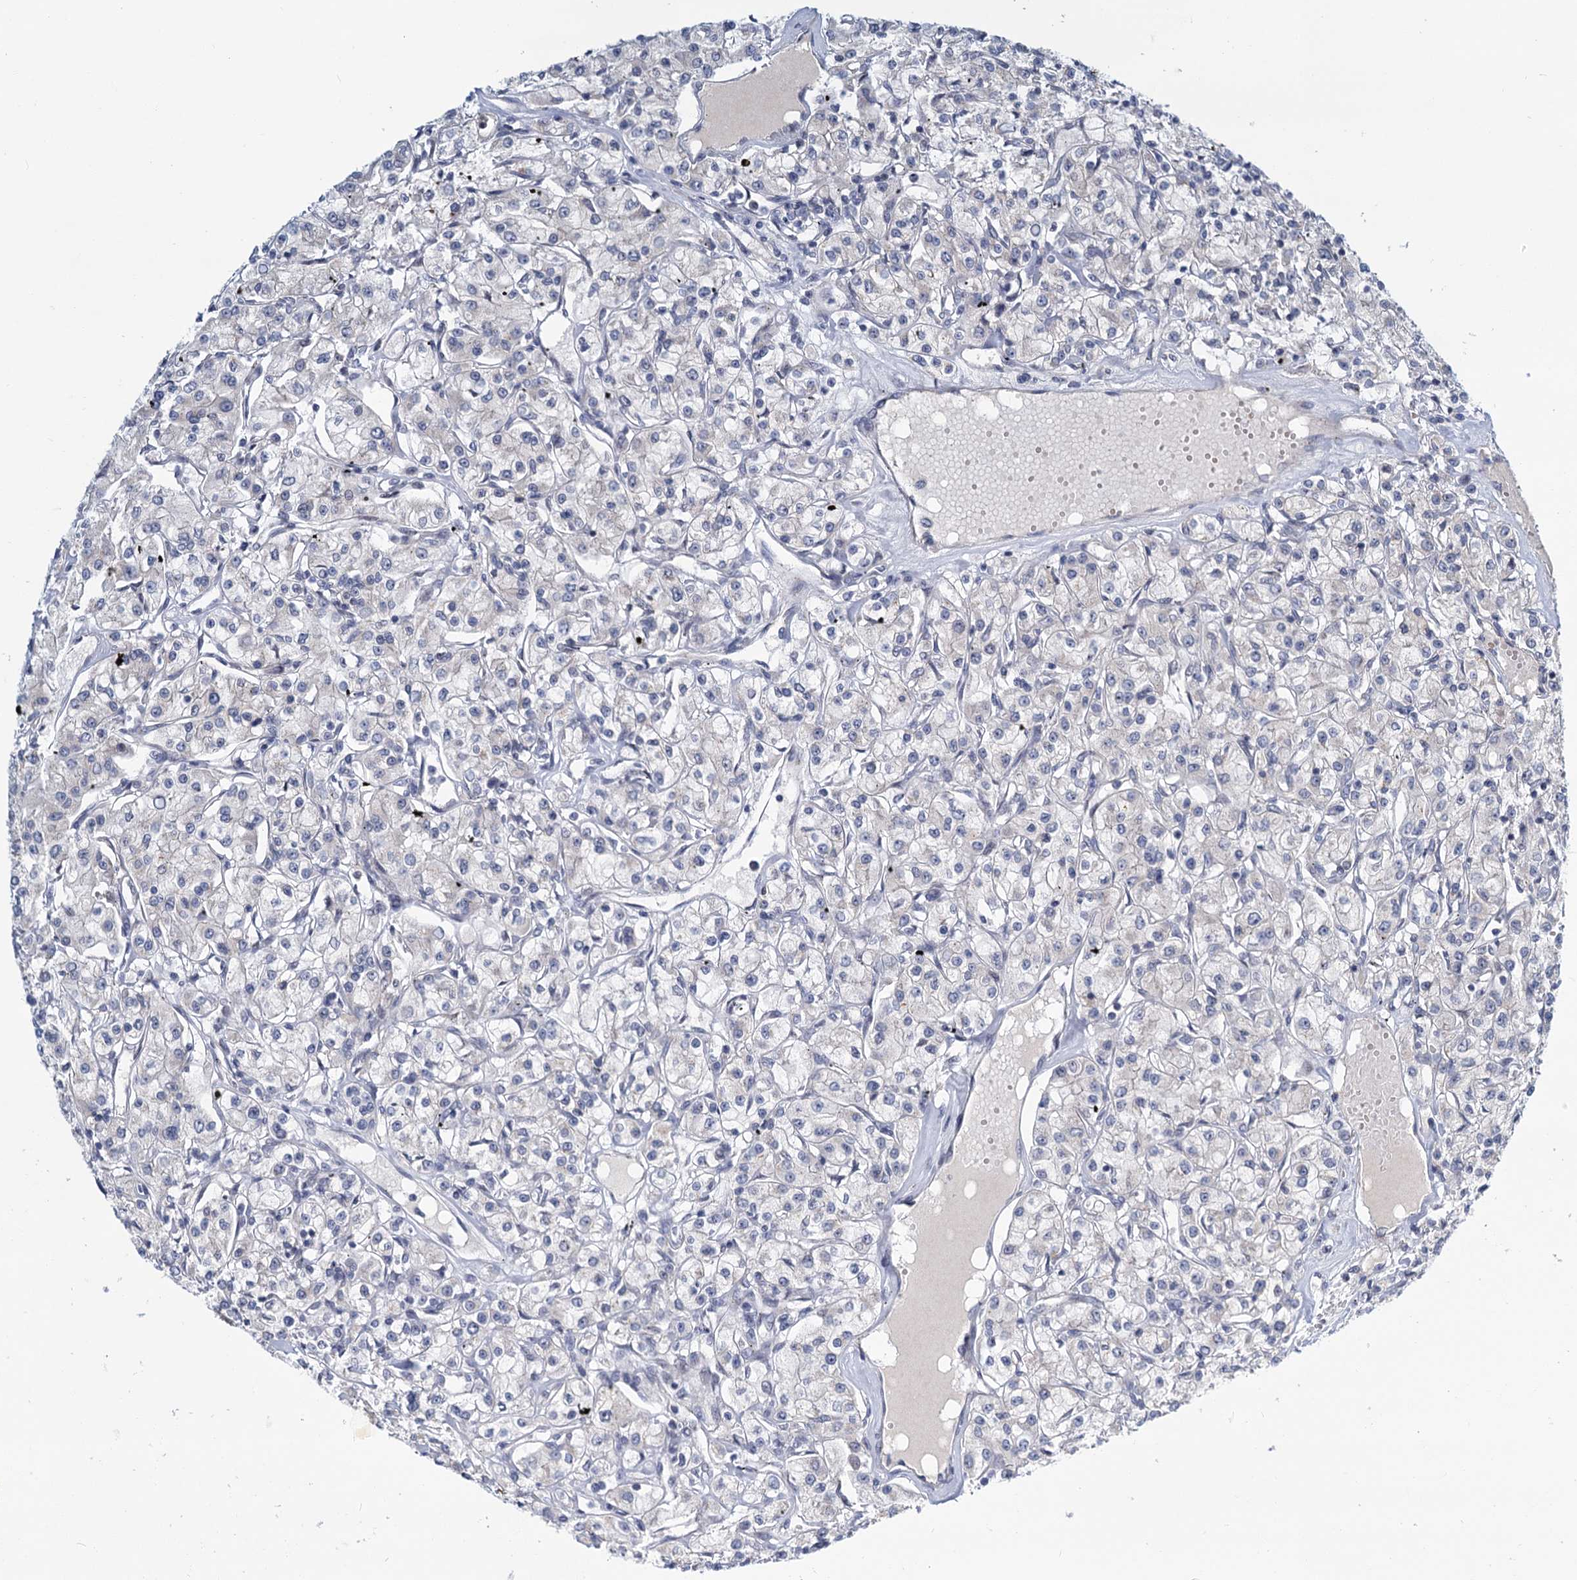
{"staining": {"intensity": "negative", "quantity": "none", "location": "none"}, "tissue": "renal cancer", "cell_type": "Tumor cells", "image_type": "cancer", "snomed": [{"axis": "morphology", "description": "Adenocarcinoma, NOS"}, {"axis": "topography", "description": "Kidney"}], "caption": "This is a histopathology image of immunohistochemistry staining of renal cancer (adenocarcinoma), which shows no positivity in tumor cells. (Brightfield microscopy of DAB (3,3'-diaminobenzidine) immunohistochemistry (IHC) at high magnification).", "gene": "STAP1", "patient": {"sex": "female", "age": 59}}